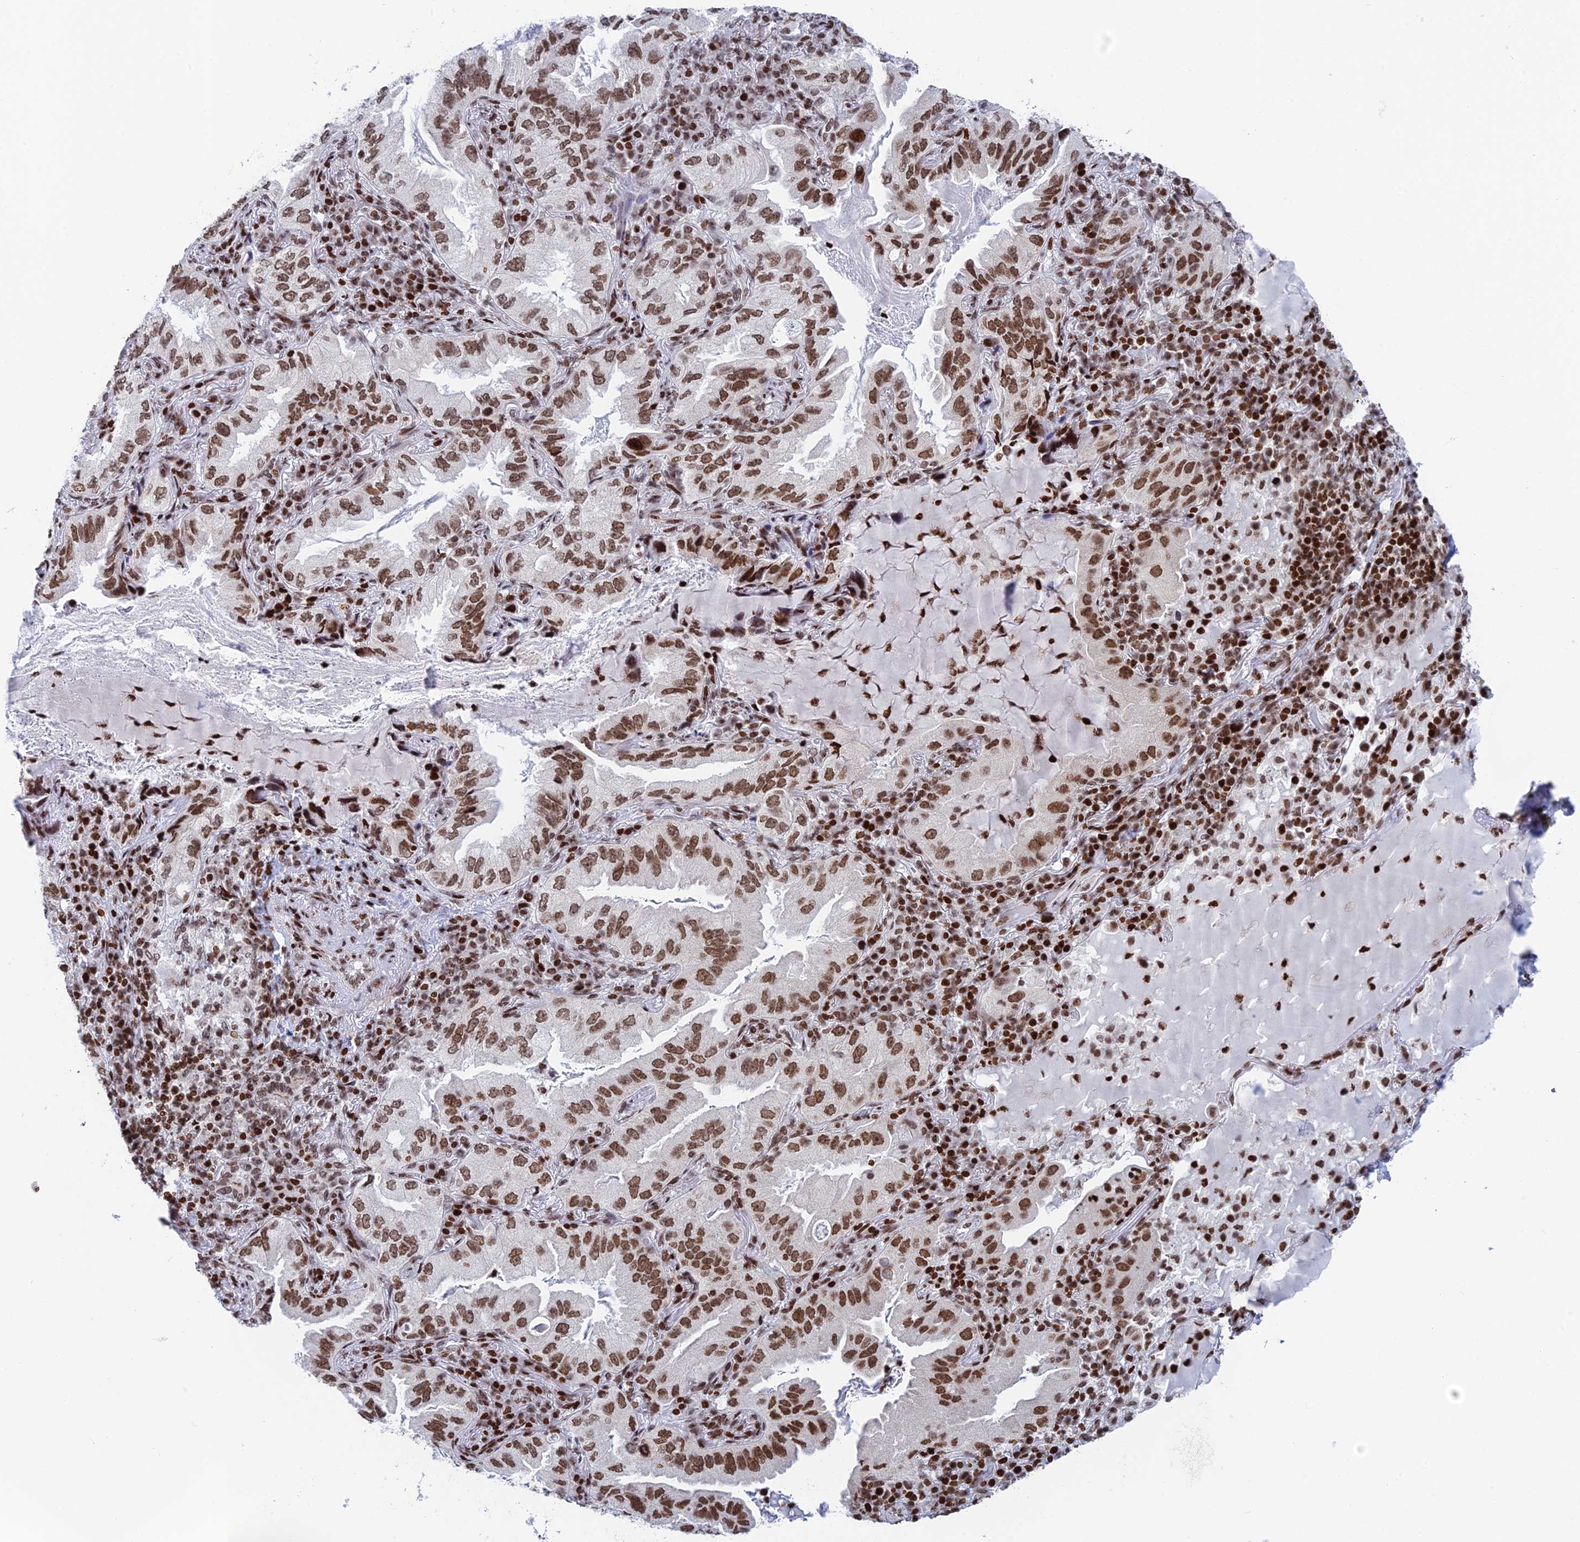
{"staining": {"intensity": "moderate", "quantity": ">75%", "location": "nuclear"}, "tissue": "lung cancer", "cell_type": "Tumor cells", "image_type": "cancer", "snomed": [{"axis": "morphology", "description": "Adenocarcinoma, NOS"}, {"axis": "topography", "description": "Lung"}], "caption": "A photomicrograph showing moderate nuclear staining in approximately >75% of tumor cells in lung cancer (adenocarcinoma), as visualized by brown immunohistochemical staining.", "gene": "RPAP1", "patient": {"sex": "female", "age": 69}}